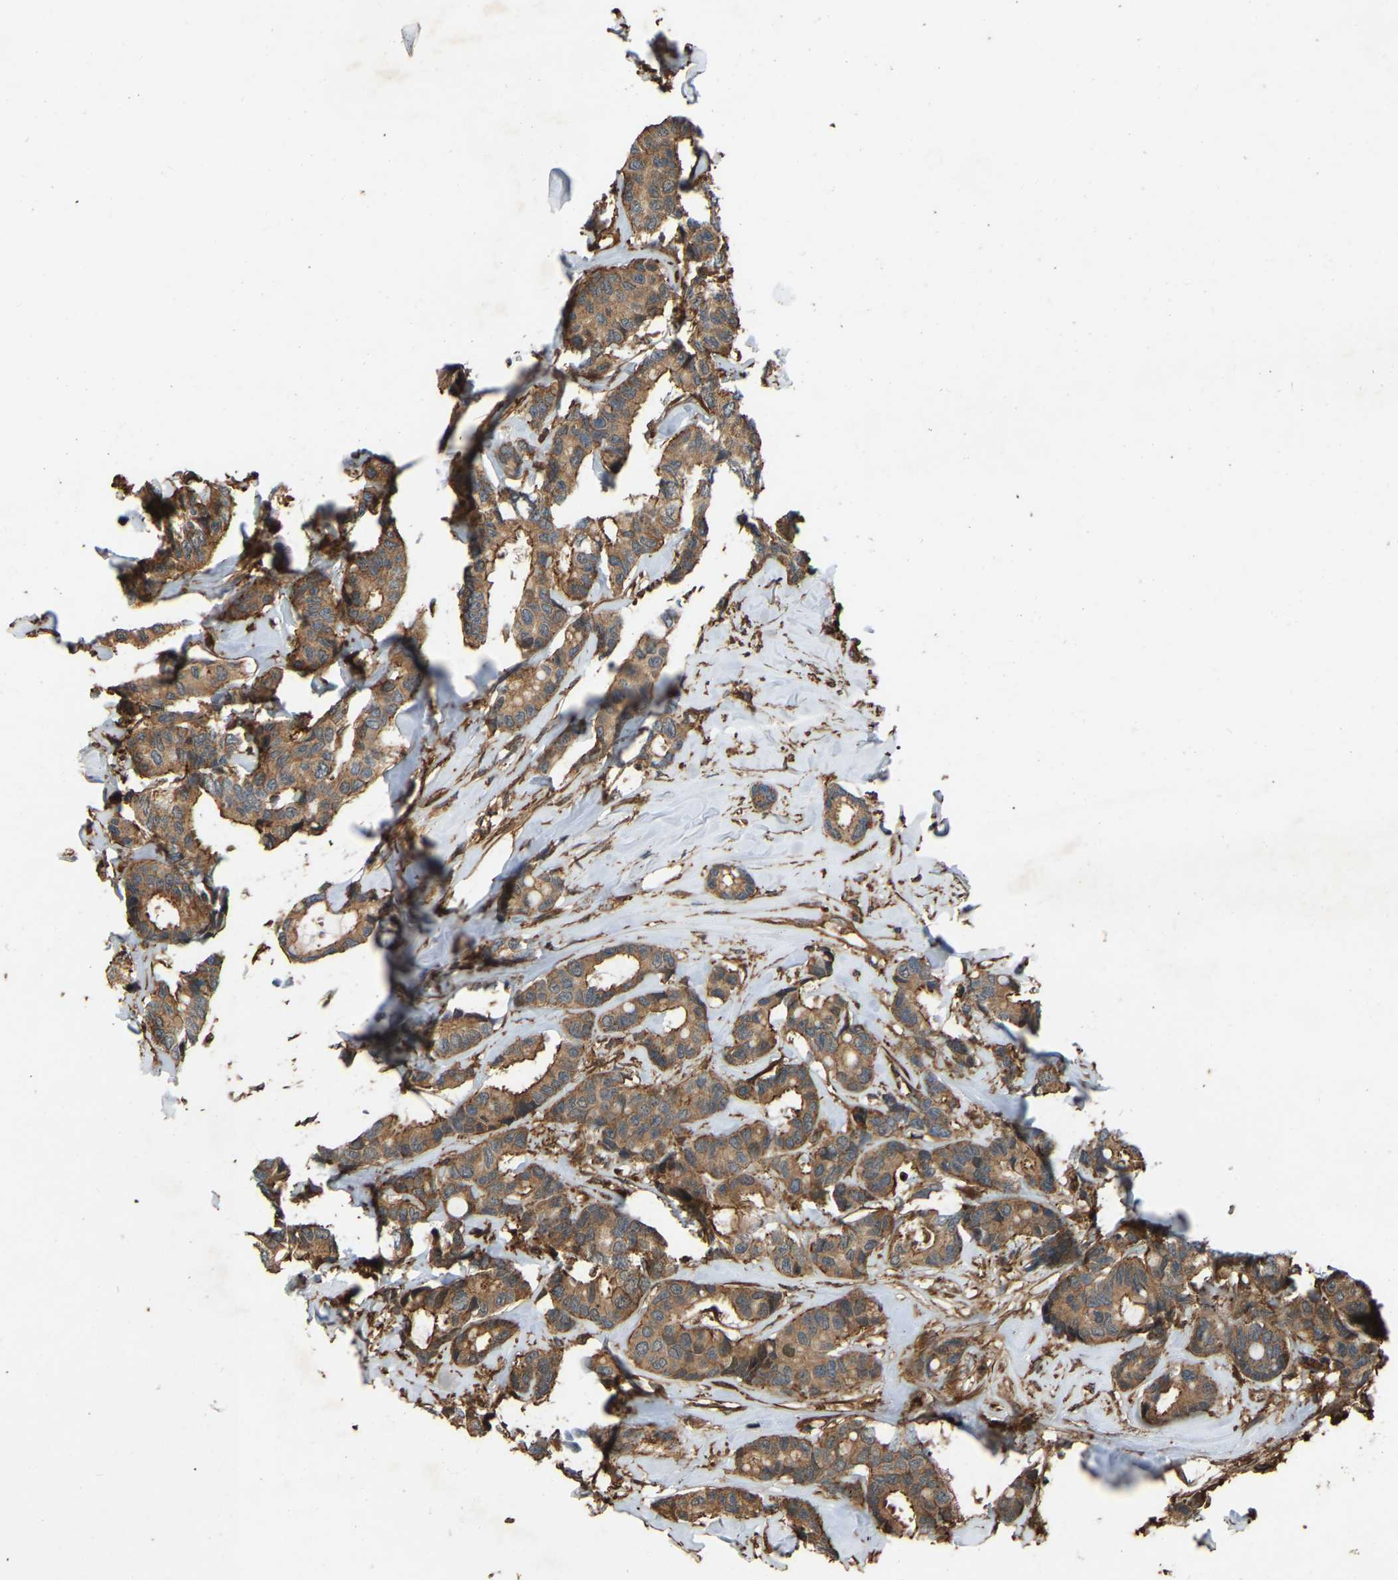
{"staining": {"intensity": "moderate", "quantity": ">75%", "location": "cytoplasmic/membranous"}, "tissue": "breast cancer", "cell_type": "Tumor cells", "image_type": "cancer", "snomed": [{"axis": "morphology", "description": "Duct carcinoma"}, {"axis": "topography", "description": "Breast"}], "caption": "Immunohistochemical staining of human breast cancer (infiltrating ductal carcinoma) displays moderate cytoplasmic/membranous protein staining in about >75% of tumor cells. Using DAB (3,3'-diaminobenzidine) (brown) and hematoxylin (blue) stains, captured at high magnification using brightfield microscopy.", "gene": "SAMD9L", "patient": {"sex": "female", "age": 87}}